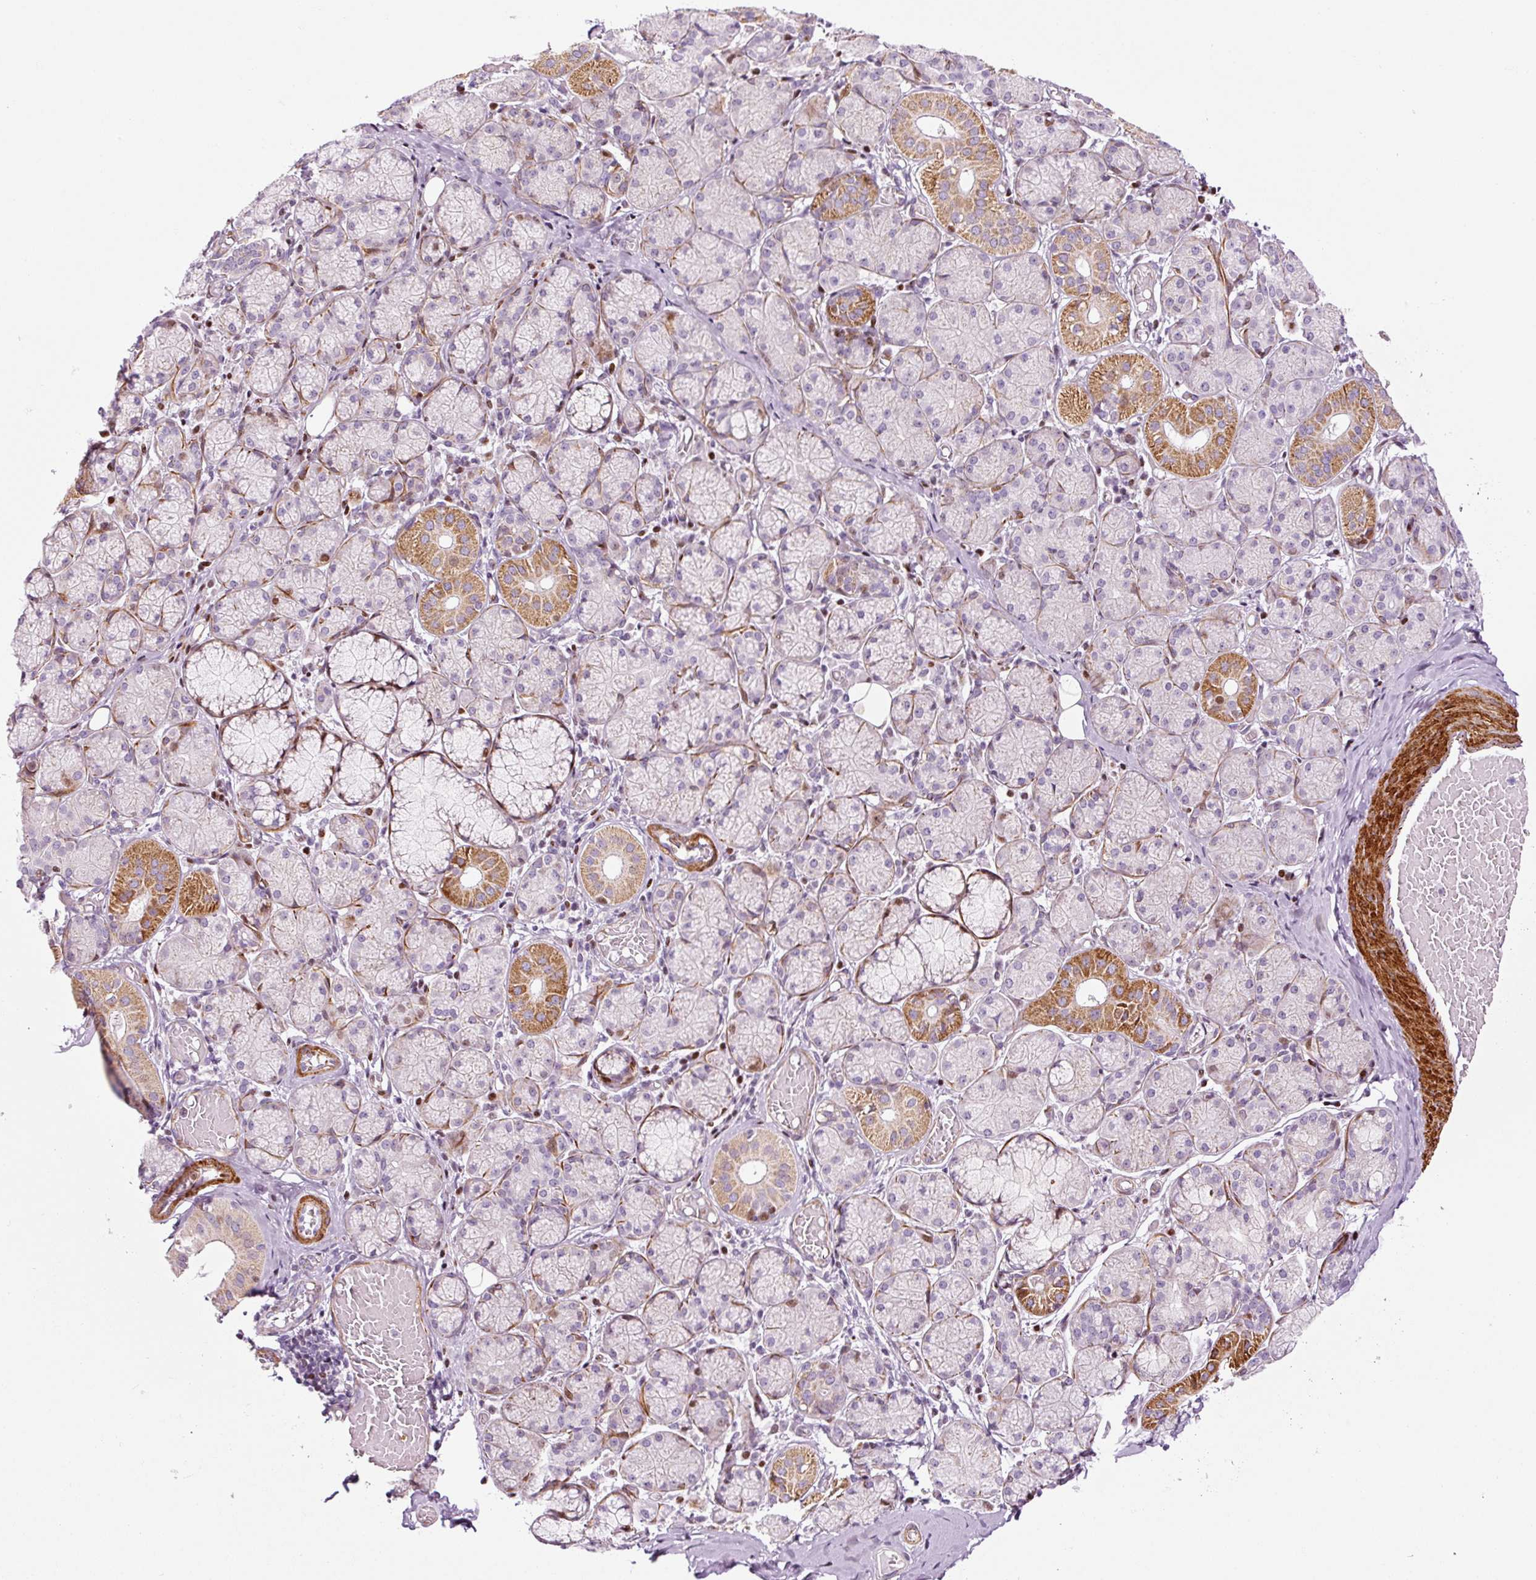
{"staining": {"intensity": "negative", "quantity": "none", "location": "none"}, "tissue": "adipose tissue", "cell_type": "Adipocytes", "image_type": "normal", "snomed": [{"axis": "morphology", "description": "Normal tissue, NOS"}, {"axis": "topography", "description": "Salivary gland"}, {"axis": "topography", "description": "Peripheral nerve tissue"}], "caption": "IHC of normal adipose tissue exhibits no expression in adipocytes. (DAB (3,3'-diaminobenzidine) immunohistochemistry visualized using brightfield microscopy, high magnification).", "gene": "ANKRD20A1", "patient": {"sex": "female", "age": 24}}